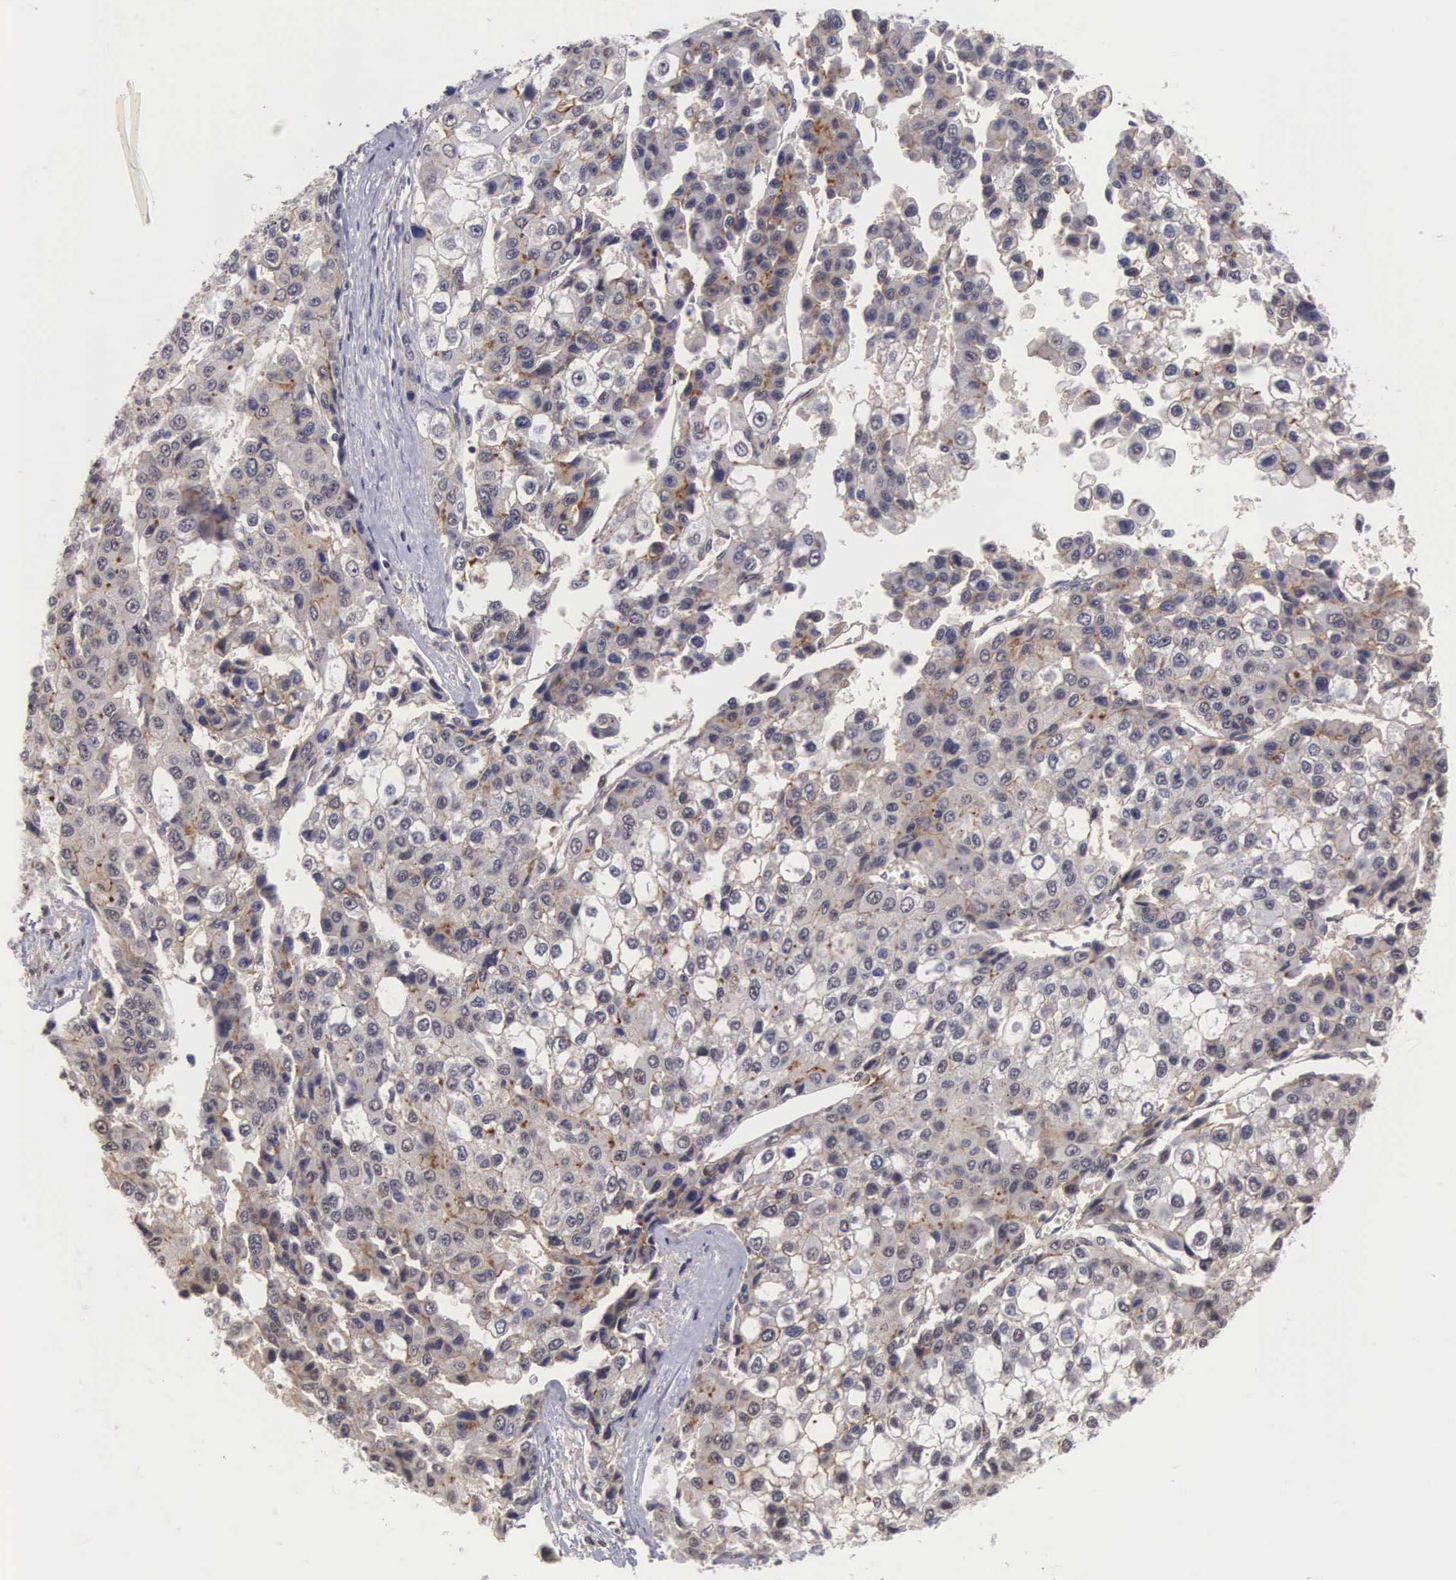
{"staining": {"intensity": "weak", "quantity": "25%-75%", "location": "cytoplasmic/membranous"}, "tissue": "liver cancer", "cell_type": "Tumor cells", "image_type": "cancer", "snomed": [{"axis": "morphology", "description": "Carcinoma, Hepatocellular, NOS"}, {"axis": "topography", "description": "Liver"}], "caption": "Hepatocellular carcinoma (liver) stained with DAB (3,3'-diaminobenzidine) immunohistochemistry shows low levels of weak cytoplasmic/membranous positivity in about 25%-75% of tumor cells.", "gene": "NR4A2", "patient": {"sex": "female", "age": 66}}